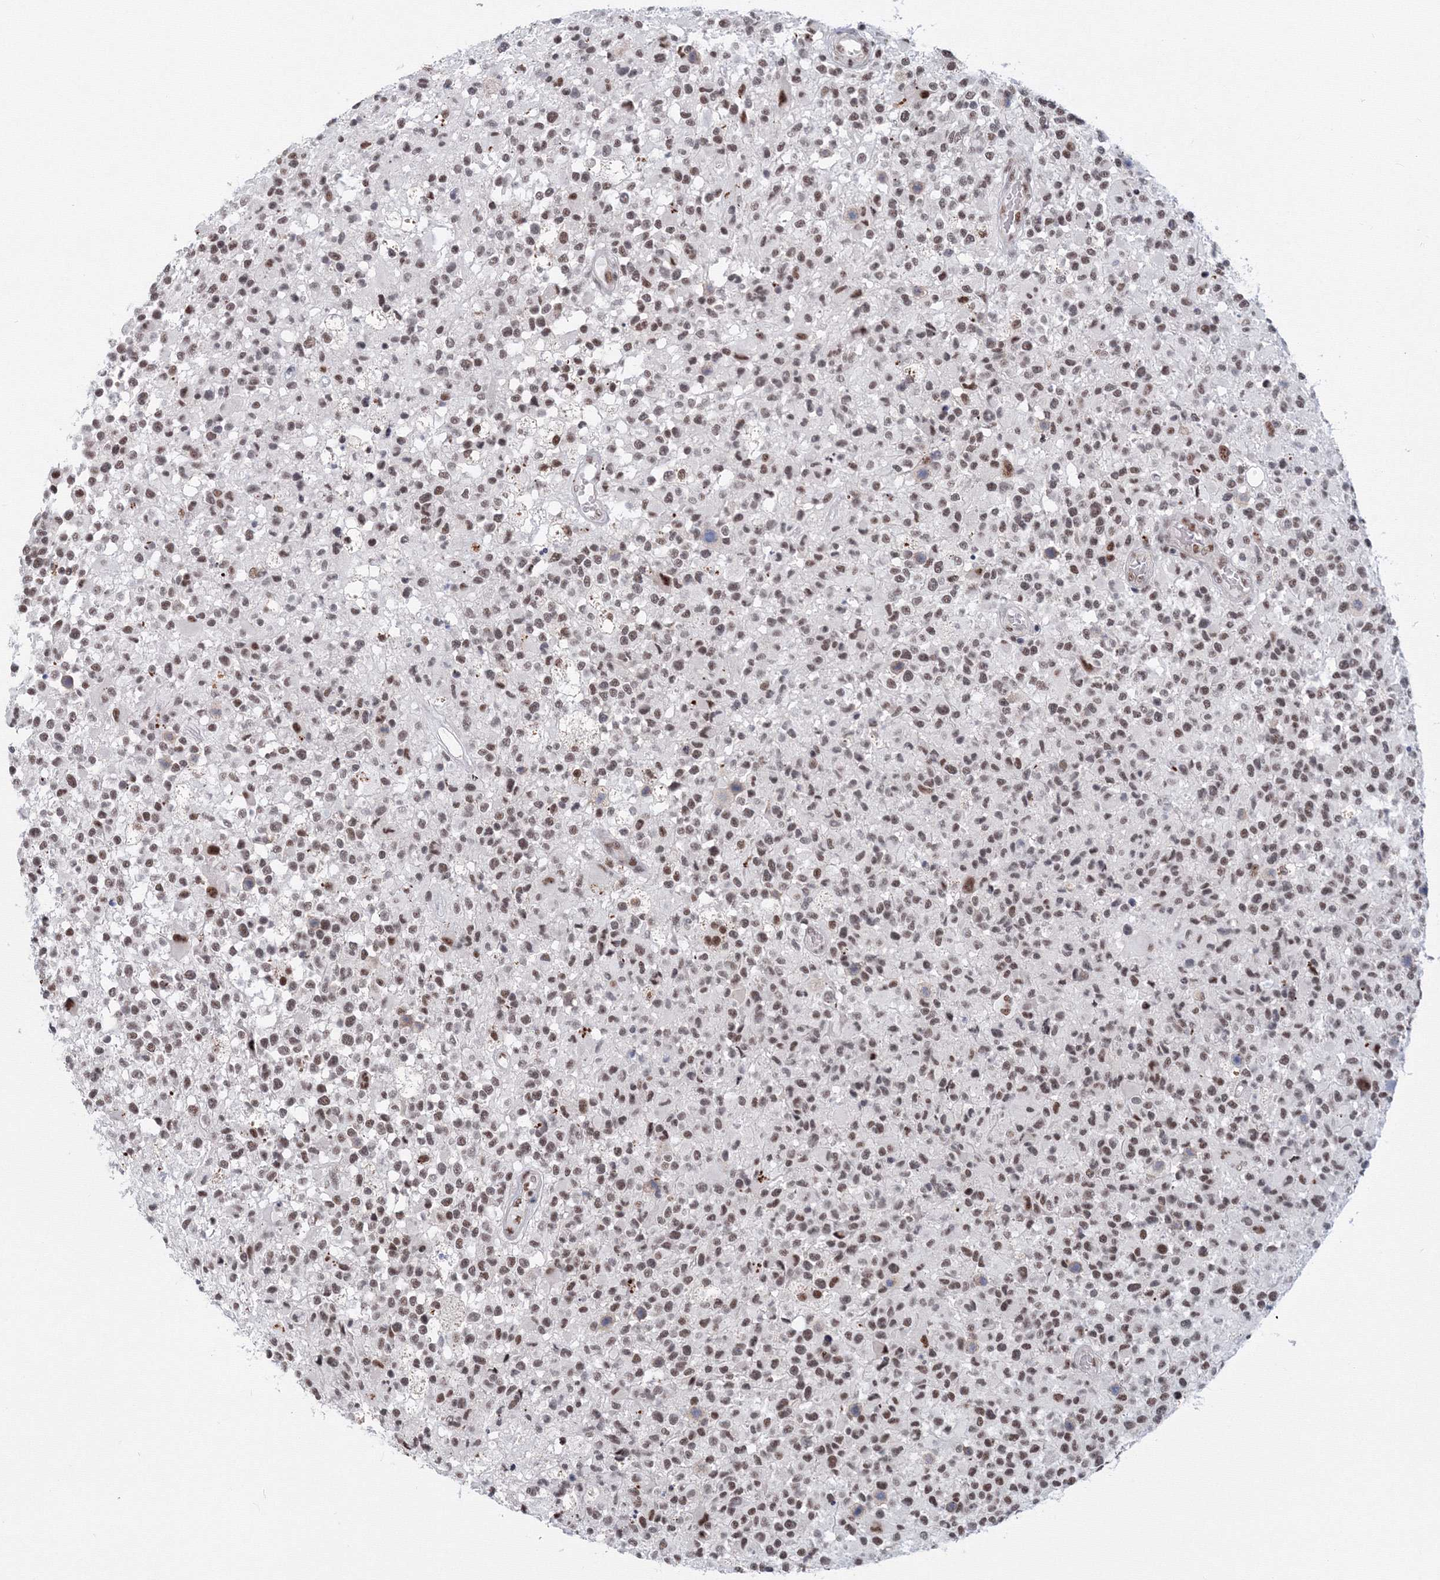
{"staining": {"intensity": "moderate", "quantity": ">75%", "location": "nuclear"}, "tissue": "glioma", "cell_type": "Tumor cells", "image_type": "cancer", "snomed": [{"axis": "morphology", "description": "Glioma, malignant, High grade"}, {"axis": "morphology", "description": "Glioblastoma, NOS"}, {"axis": "topography", "description": "Brain"}], "caption": "Moderate nuclear protein staining is appreciated in approximately >75% of tumor cells in high-grade glioma (malignant).", "gene": "SF3B6", "patient": {"sex": "male", "age": 60}}